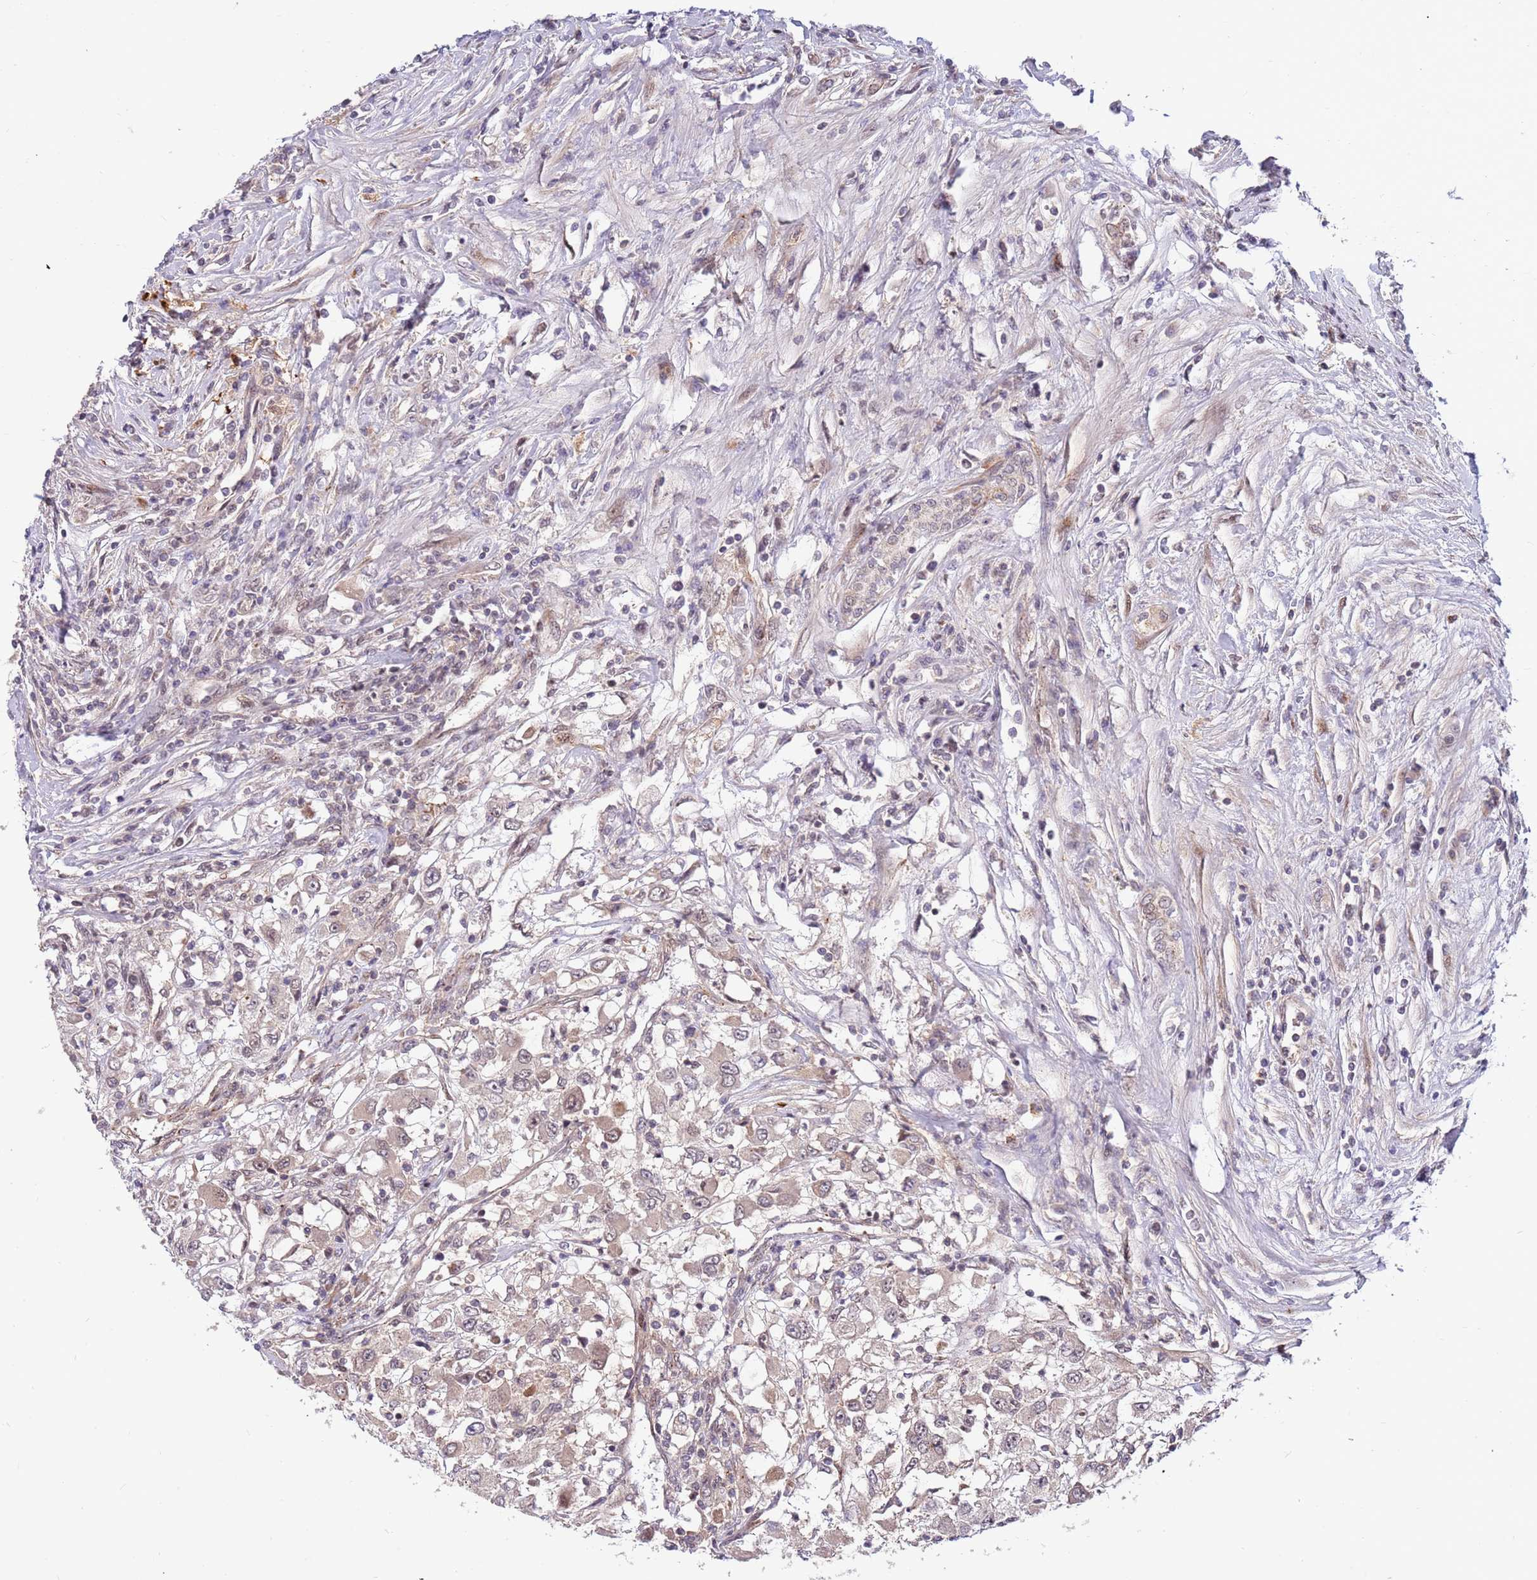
{"staining": {"intensity": "weak", "quantity": "<25%", "location": "cytoplasmic/membranous"}, "tissue": "renal cancer", "cell_type": "Tumor cells", "image_type": "cancer", "snomed": [{"axis": "morphology", "description": "Adenocarcinoma, NOS"}, {"axis": "topography", "description": "Kidney"}], "caption": "Tumor cells are negative for protein expression in human renal adenocarcinoma.", "gene": "HAUS3", "patient": {"sex": "female", "age": 67}}